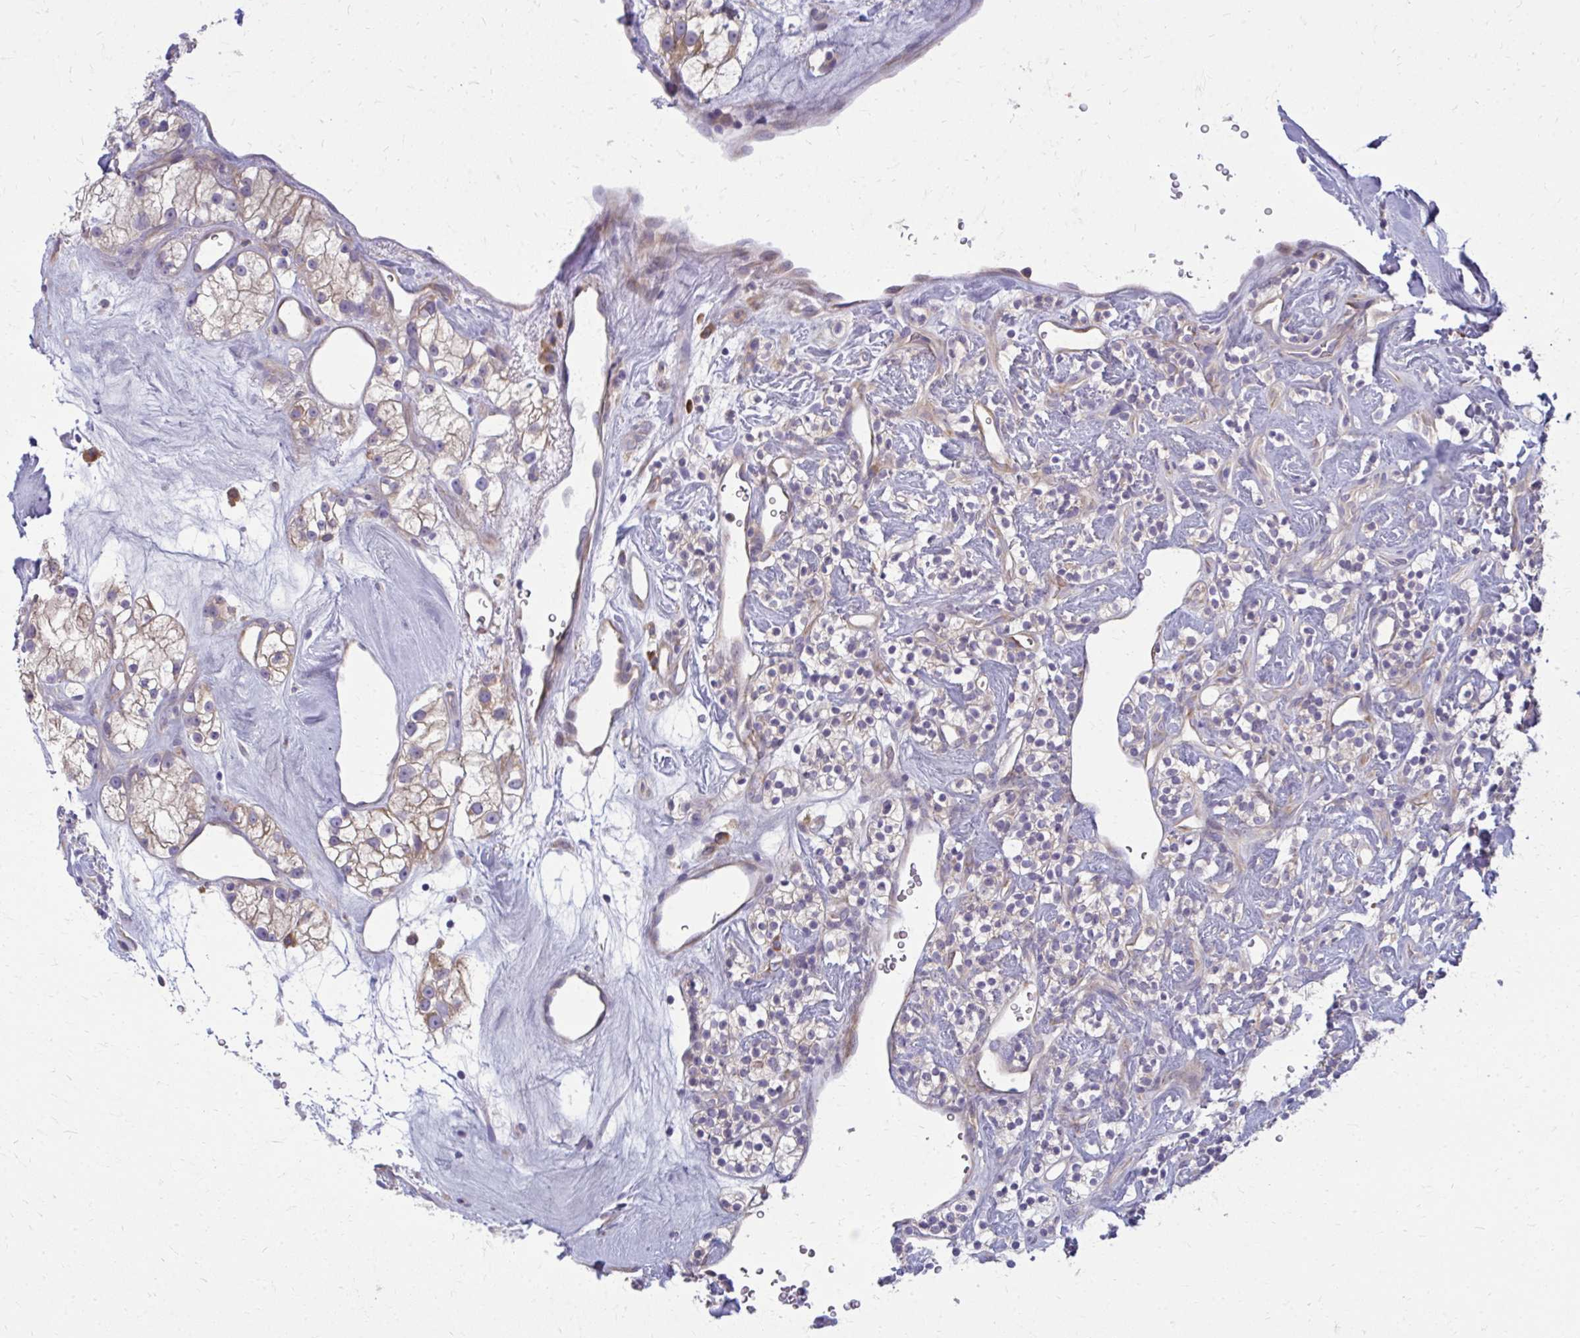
{"staining": {"intensity": "weak", "quantity": "25%-75%", "location": "cytoplasmic/membranous"}, "tissue": "renal cancer", "cell_type": "Tumor cells", "image_type": "cancer", "snomed": [{"axis": "morphology", "description": "Adenocarcinoma, NOS"}, {"axis": "topography", "description": "Kidney"}], "caption": "Human renal cancer (adenocarcinoma) stained with a protein marker reveals weak staining in tumor cells.", "gene": "CEMP1", "patient": {"sex": "male", "age": 77}}